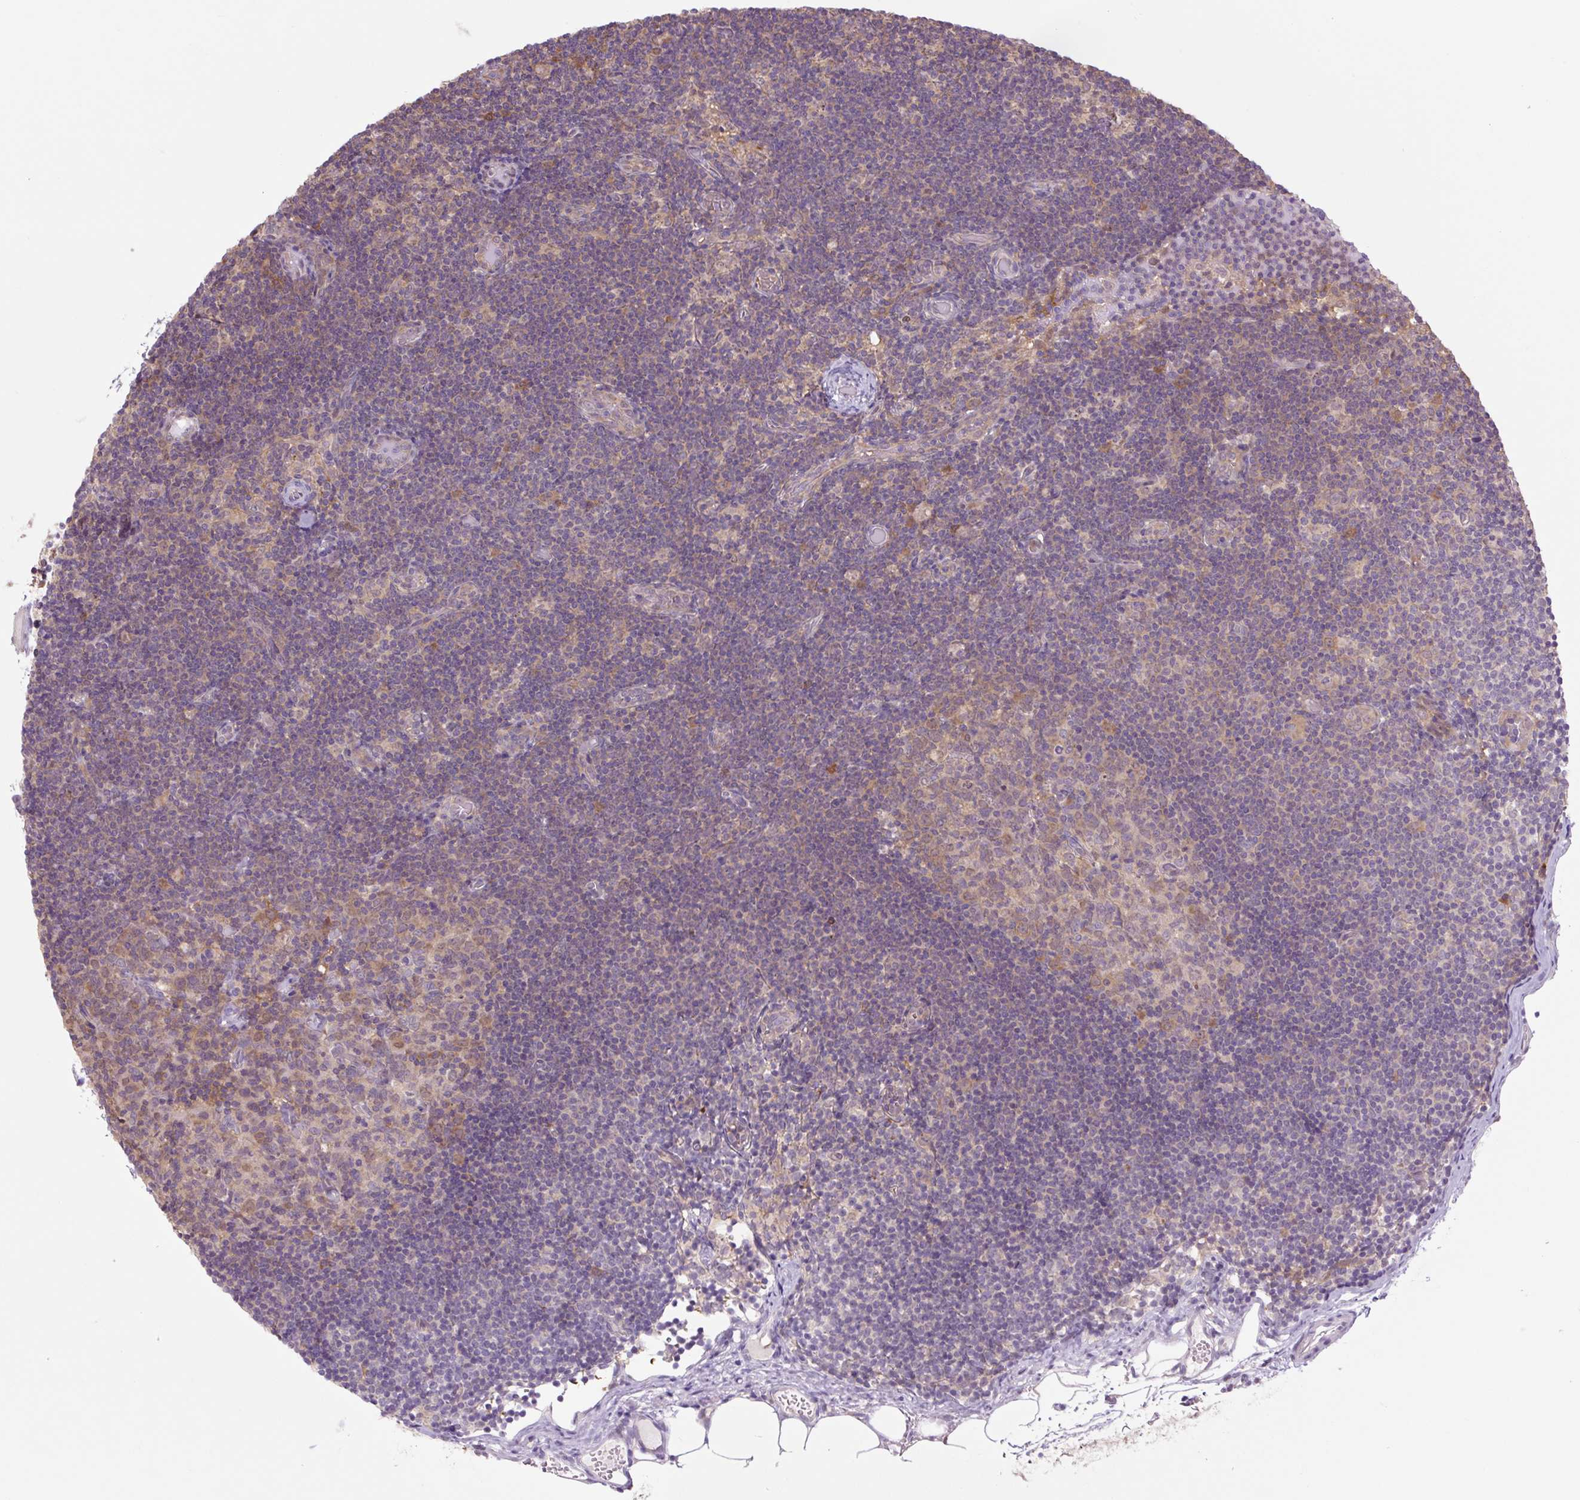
{"staining": {"intensity": "moderate", "quantity": "<25%", "location": "cytoplasmic/membranous"}, "tissue": "lymph node", "cell_type": "Germinal center cells", "image_type": "normal", "snomed": [{"axis": "morphology", "description": "Normal tissue, NOS"}, {"axis": "topography", "description": "Lymph node"}], "caption": "About <25% of germinal center cells in normal human lymph node reveal moderate cytoplasmic/membranous protein positivity as visualized by brown immunohistochemical staining.", "gene": "TPT1", "patient": {"sex": "female", "age": 31}}